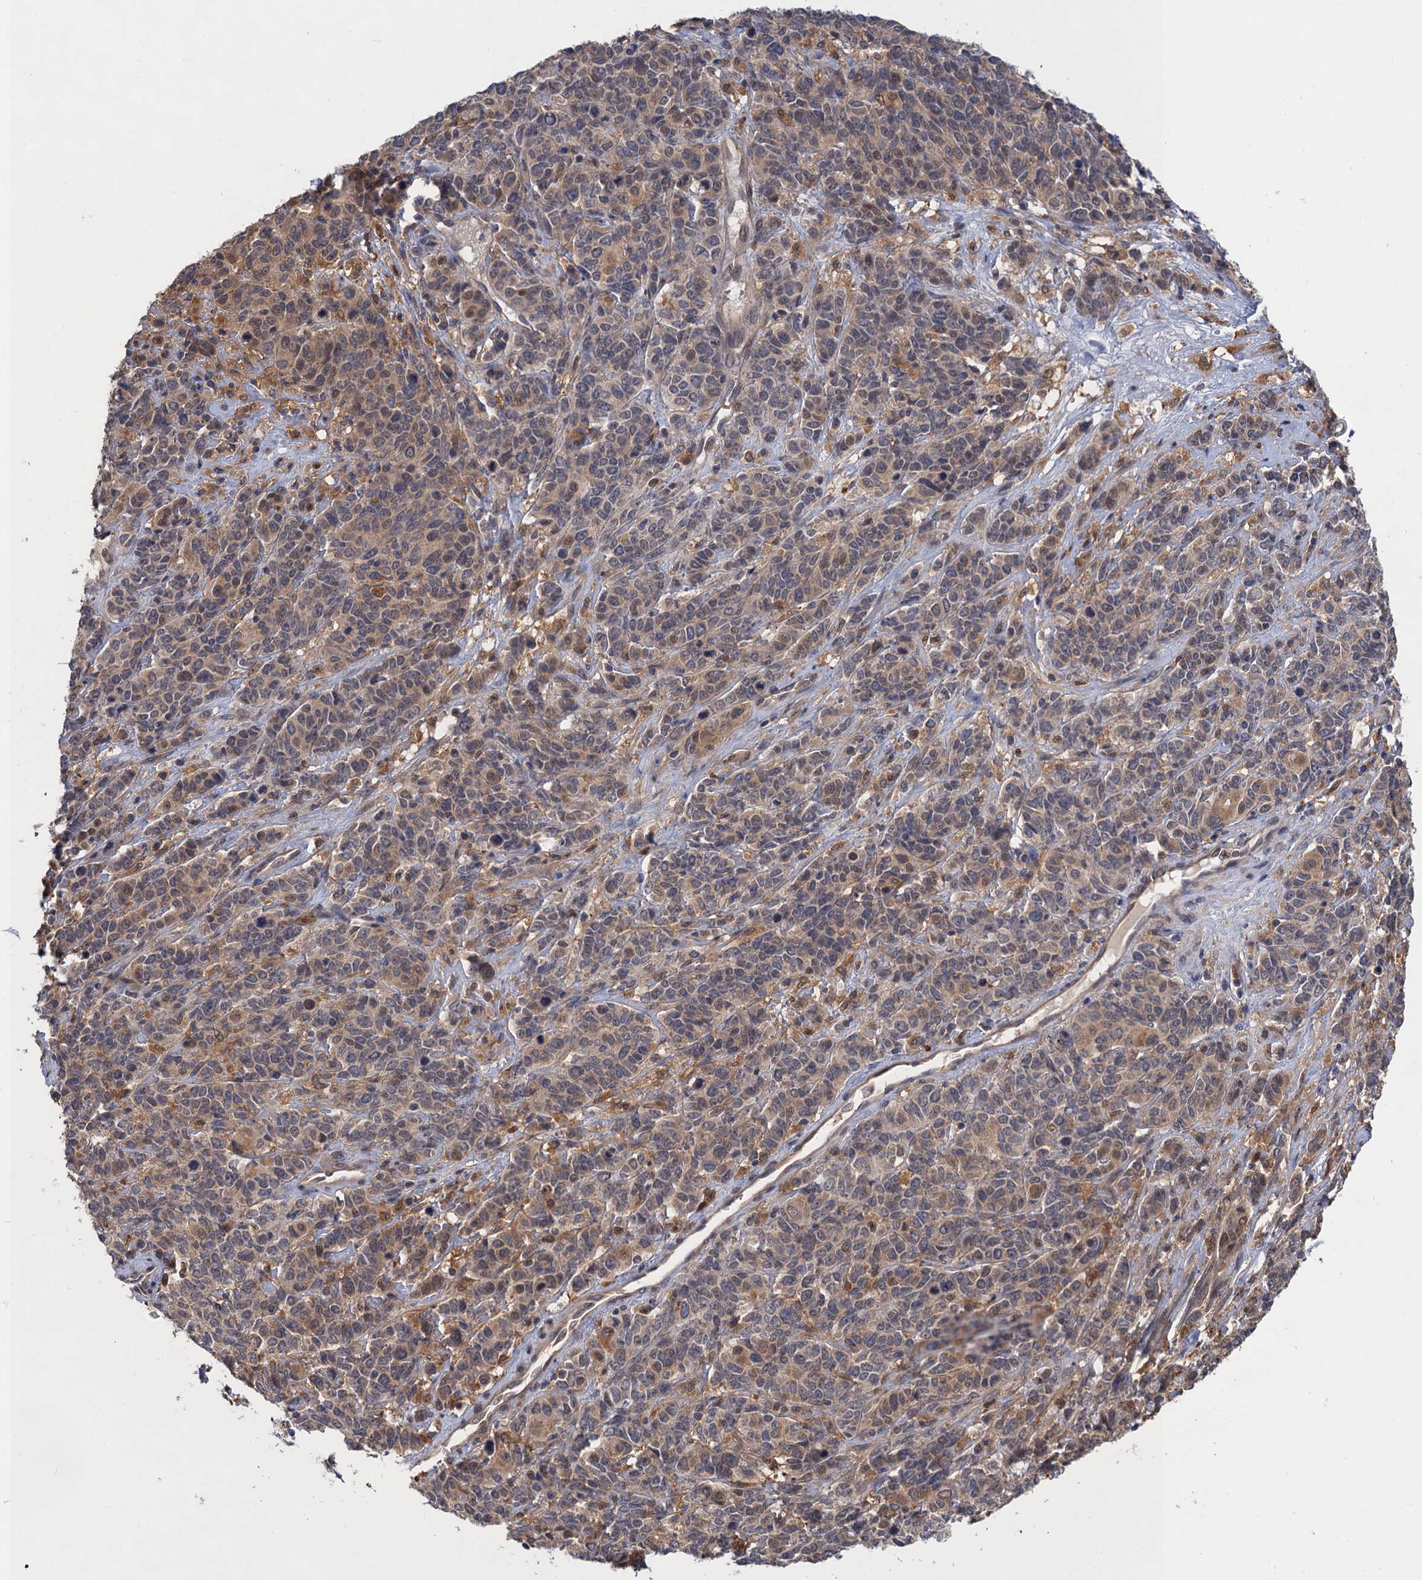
{"staining": {"intensity": "weak", "quantity": "<25%", "location": "cytoplasmic/membranous,nuclear"}, "tissue": "cervical cancer", "cell_type": "Tumor cells", "image_type": "cancer", "snomed": [{"axis": "morphology", "description": "Squamous cell carcinoma, NOS"}, {"axis": "topography", "description": "Cervix"}], "caption": "This micrograph is of cervical cancer stained with immunohistochemistry (IHC) to label a protein in brown with the nuclei are counter-stained blue. There is no expression in tumor cells.", "gene": "NEK8", "patient": {"sex": "female", "age": 60}}